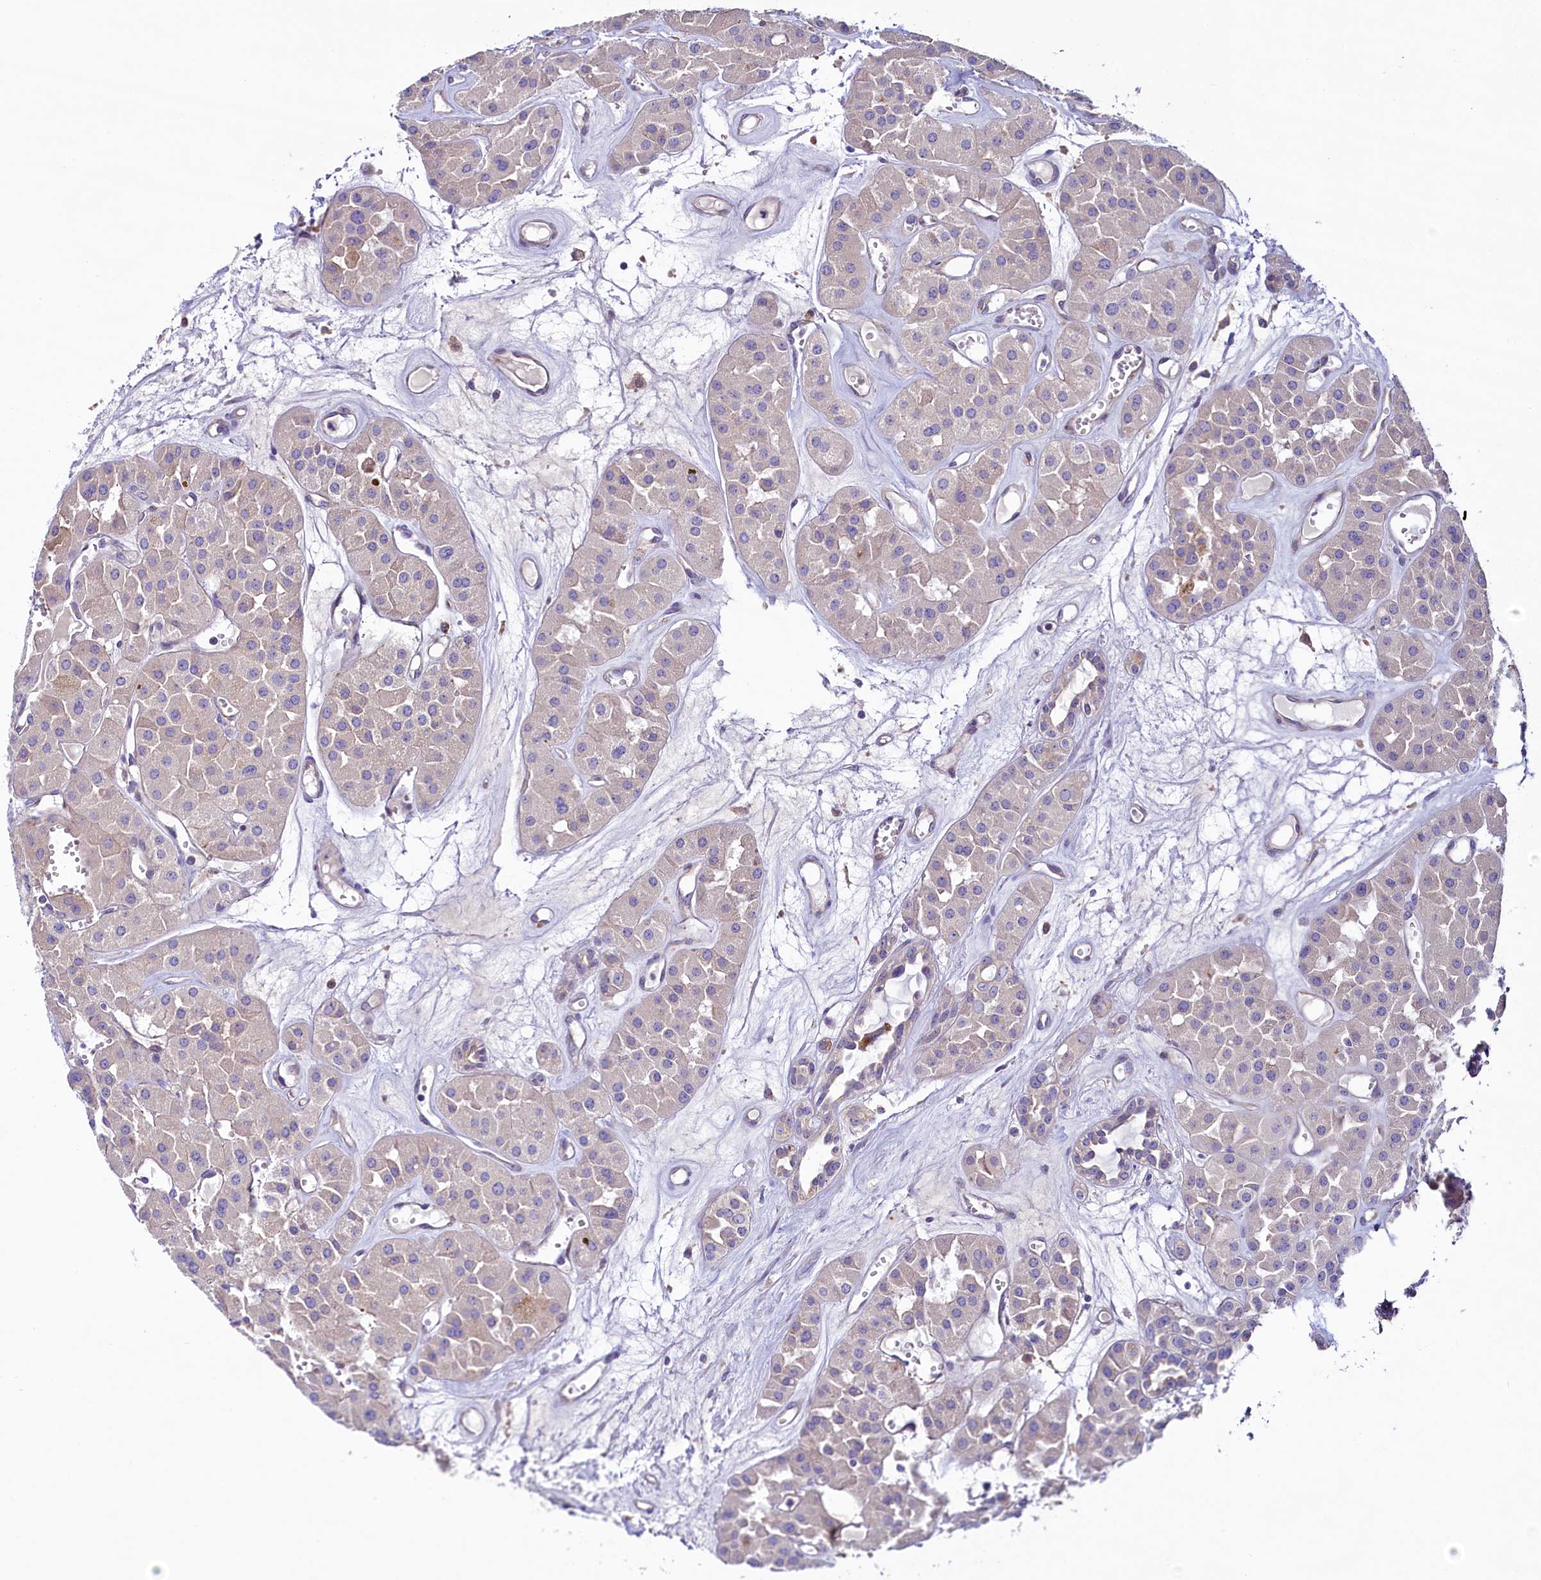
{"staining": {"intensity": "negative", "quantity": "none", "location": "none"}, "tissue": "renal cancer", "cell_type": "Tumor cells", "image_type": "cancer", "snomed": [{"axis": "morphology", "description": "Carcinoma, NOS"}, {"axis": "topography", "description": "Kidney"}], "caption": "Human renal carcinoma stained for a protein using immunohistochemistry (IHC) demonstrates no expression in tumor cells.", "gene": "KRBOX5", "patient": {"sex": "female", "age": 75}}